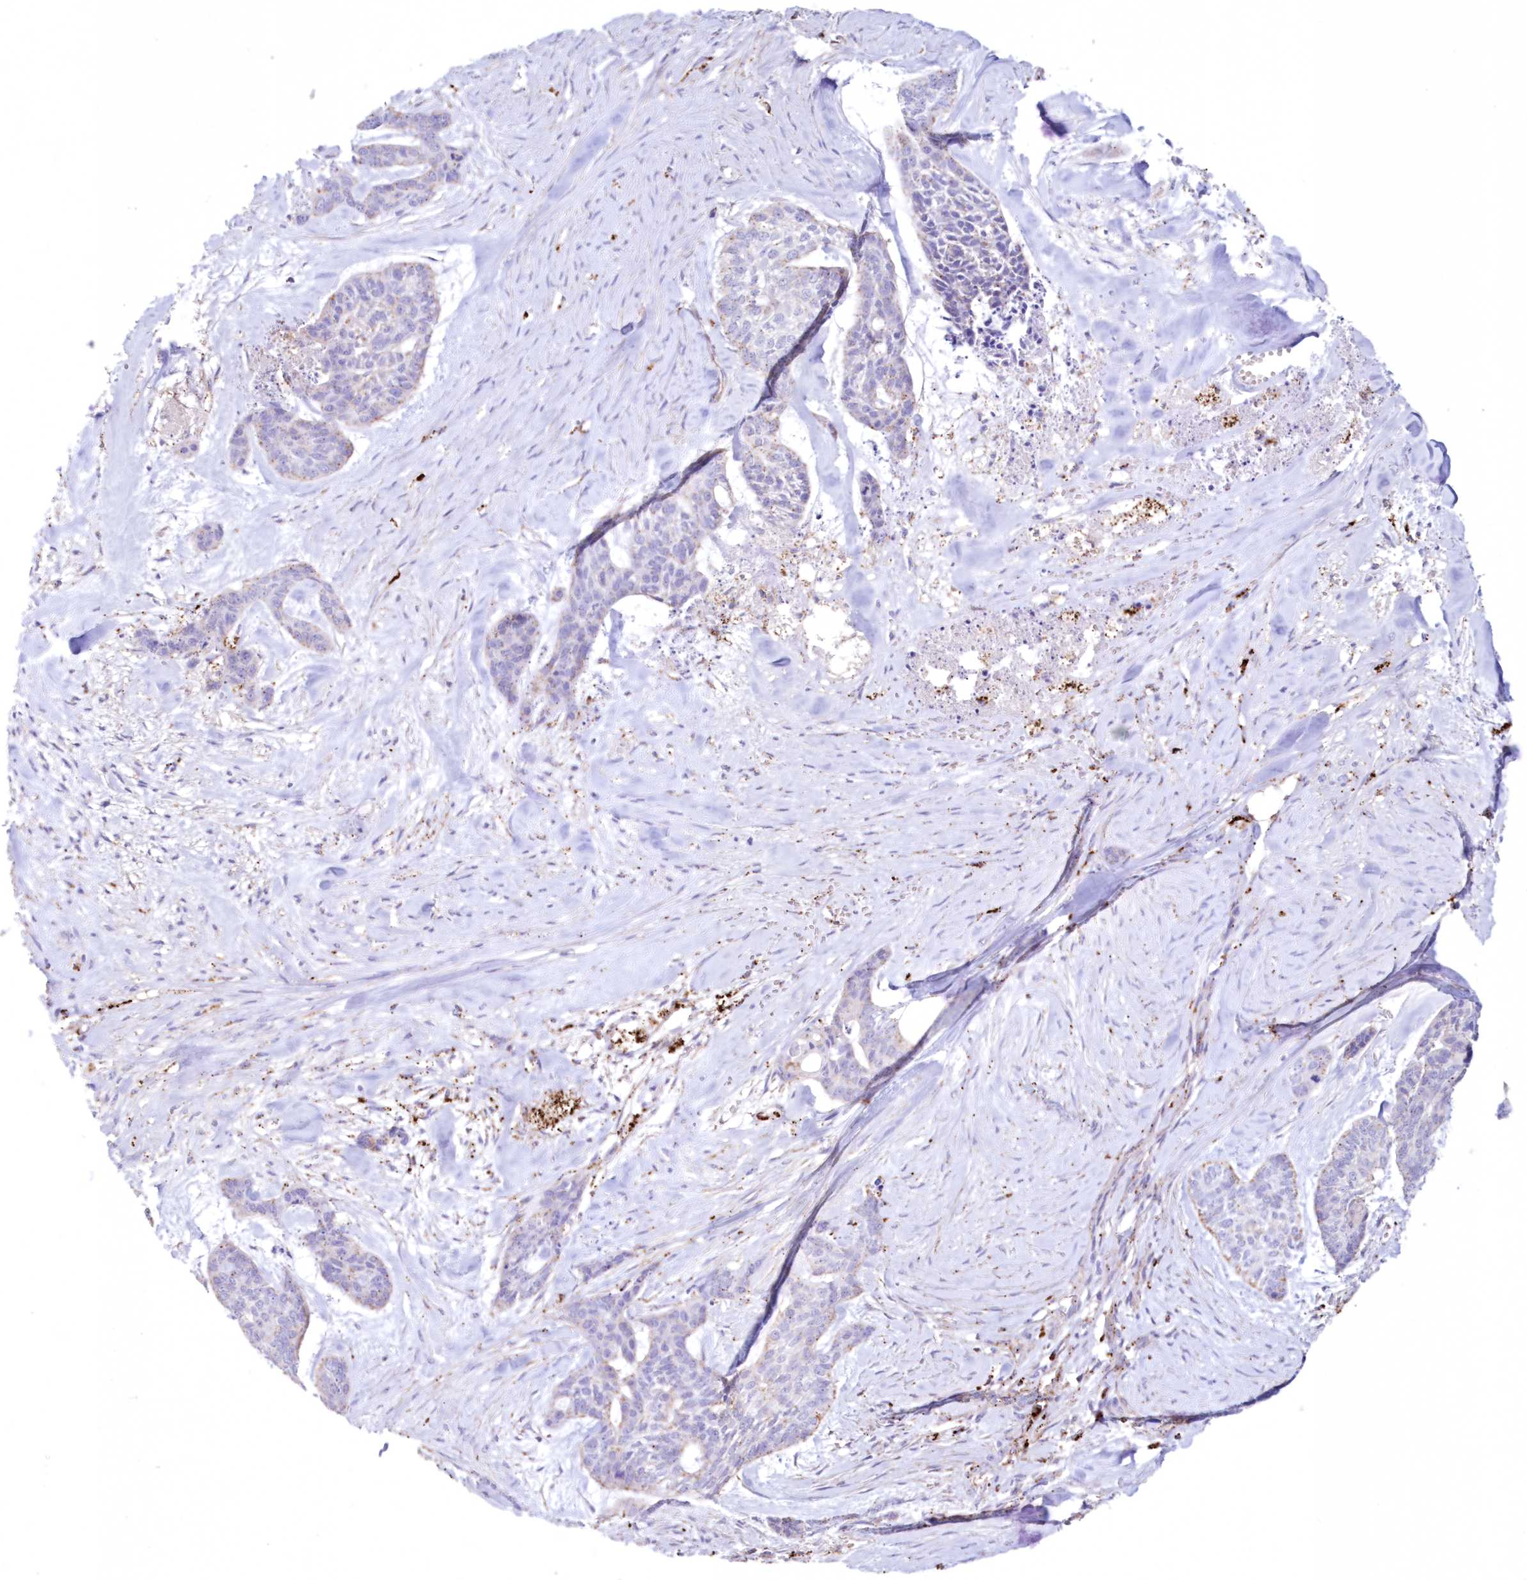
{"staining": {"intensity": "negative", "quantity": "none", "location": "none"}, "tissue": "skin cancer", "cell_type": "Tumor cells", "image_type": "cancer", "snomed": [{"axis": "morphology", "description": "Basal cell carcinoma"}, {"axis": "topography", "description": "Skin"}], "caption": "High magnification brightfield microscopy of skin basal cell carcinoma stained with DAB (3,3'-diaminobenzidine) (brown) and counterstained with hematoxylin (blue): tumor cells show no significant staining. Brightfield microscopy of immunohistochemistry (IHC) stained with DAB (3,3'-diaminobenzidine) (brown) and hematoxylin (blue), captured at high magnification.", "gene": "TPP1", "patient": {"sex": "female", "age": 64}}